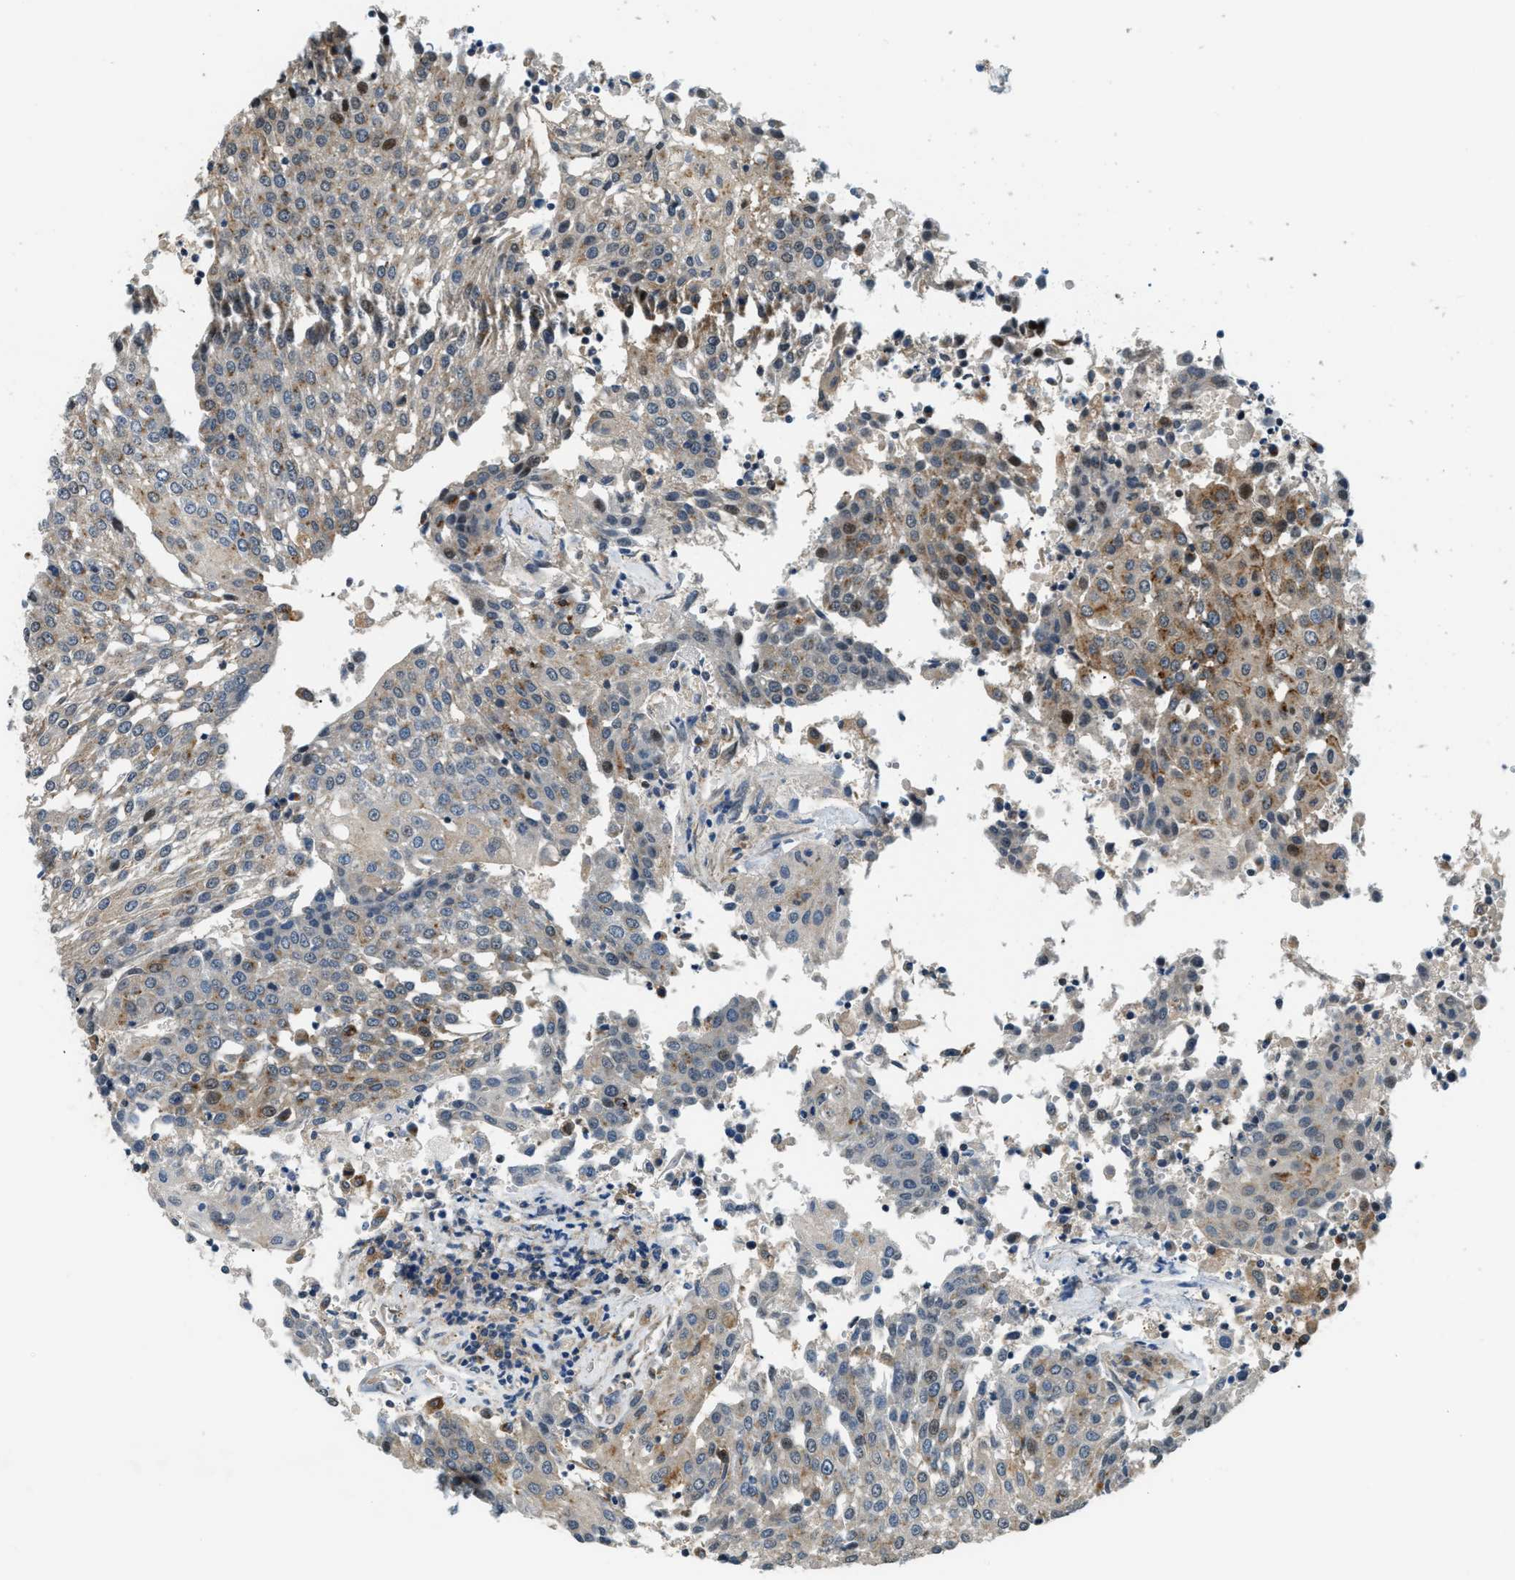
{"staining": {"intensity": "moderate", "quantity": "<25%", "location": "cytoplasmic/membranous"}, "tissue": "urothelial cancer", "cell_type": "Tumor cells", "image_type": "cancer", "snomed": [{"axis": "morphology", "description": "Urothelial carcinoma, High grade"}, {"axis": "topography", "description": "Urinary bladder"}], "caption": "Protein expression analysis of human high-grade urothelial carcinoma reveals moderate cytoplasmic/membranous staining in about <25% of tumor cells.", "gene": "STARD3NL", "patient": {"sex": "female", "age": 85}}